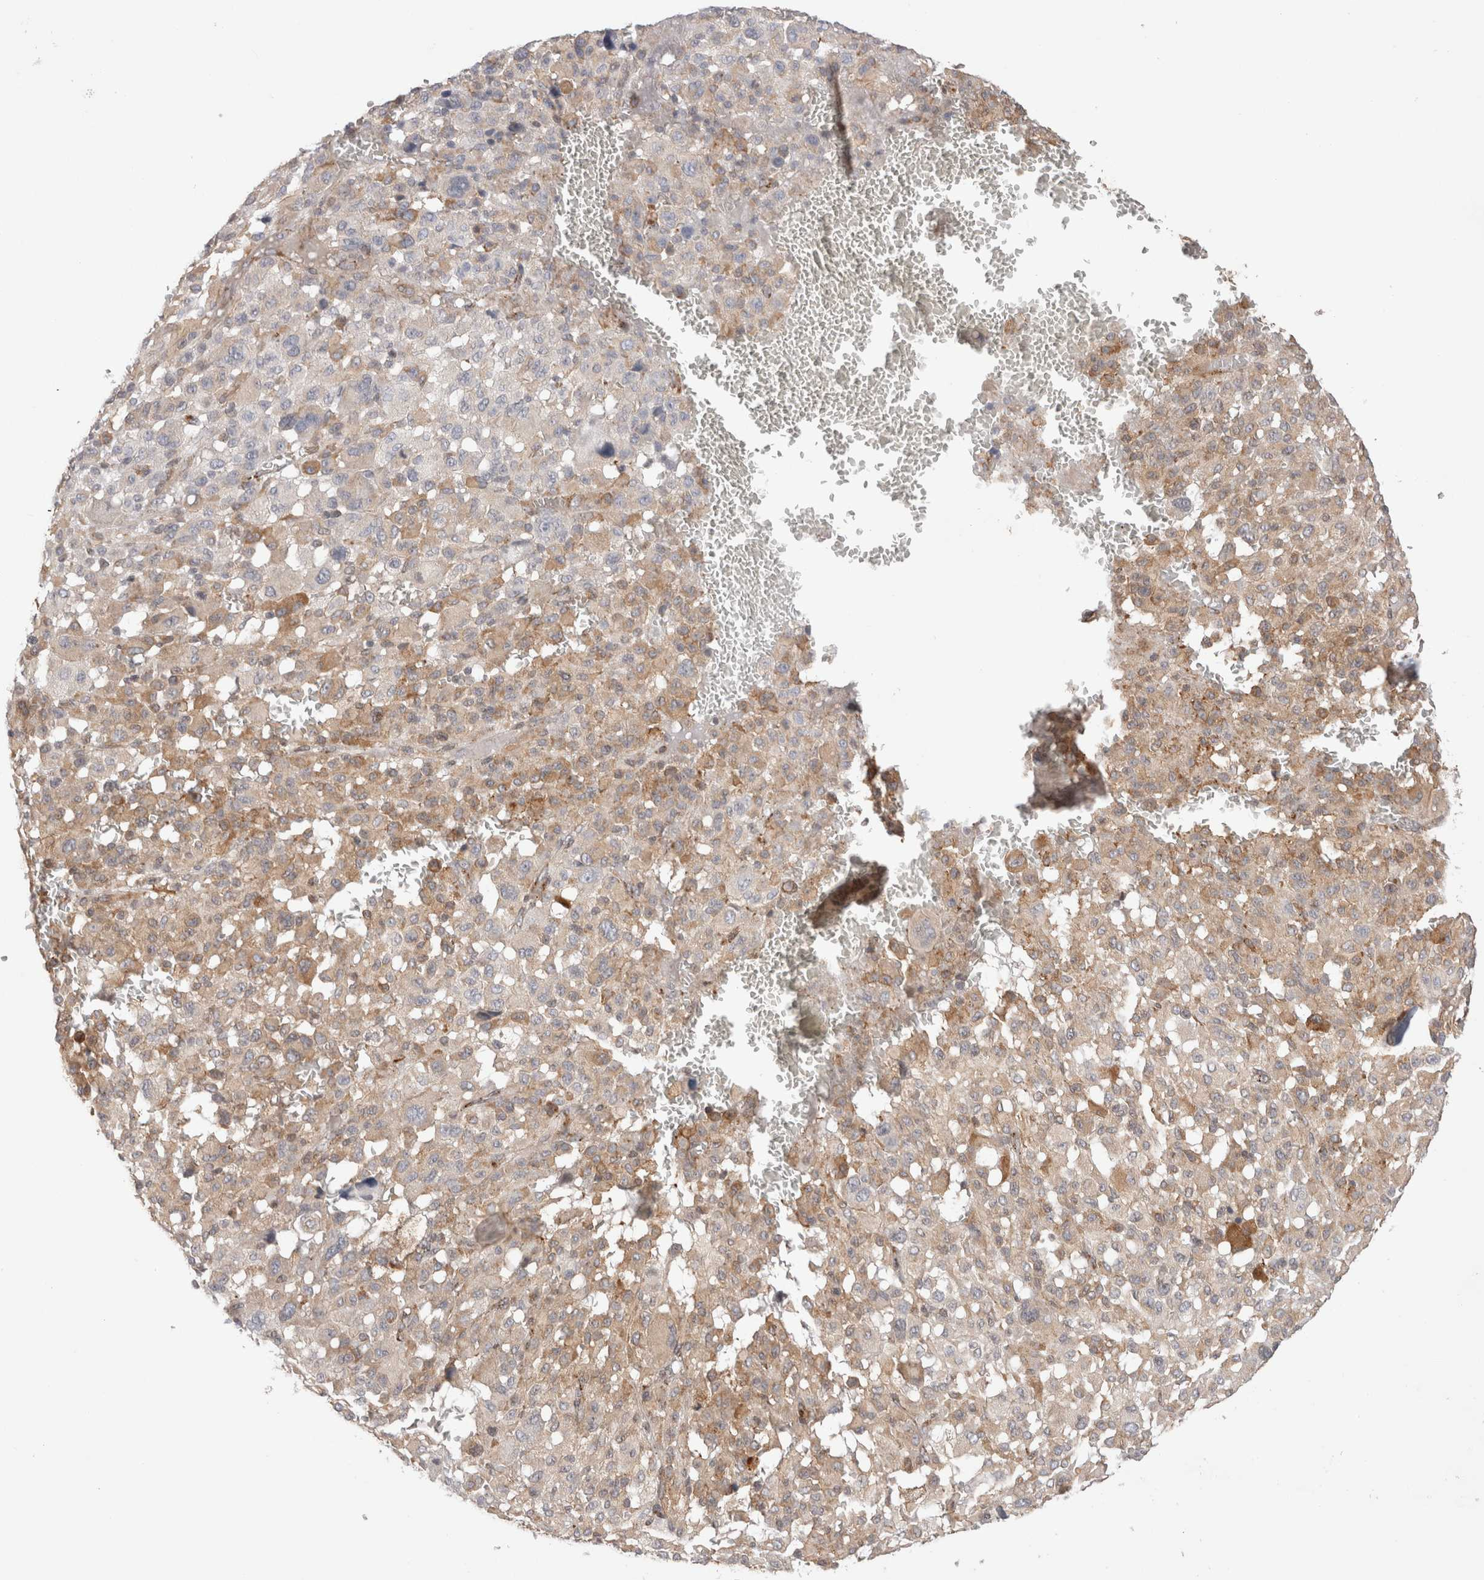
{"staining": {"intensity": "moderate", "quantity": "25%-75%", "location": "cytoplasmic/membranous"}, "tissue": "melanoma", "cell_type": "Tumor cells", "image_type": "cancer", "snomed": [{"axis": "morphology", "description": "Malignant melanoma, Metastatic site"}, {"axis": "topography", "description": "Skin"}], "caption": "The photomicrograph demonstrates staining of malignant melanoma (metastatic site), revealing moderate cytoplasmic/membranous protein expression (brown color) within tumor cells. The staining was performed using DAB (3,3'-diaminobenzidine), with brown indicating positive protein expression. Nuclei are stained blue with hematoxylin.", "gene": "CNPY4", "patient": {"sex": "female", "age": 74}}